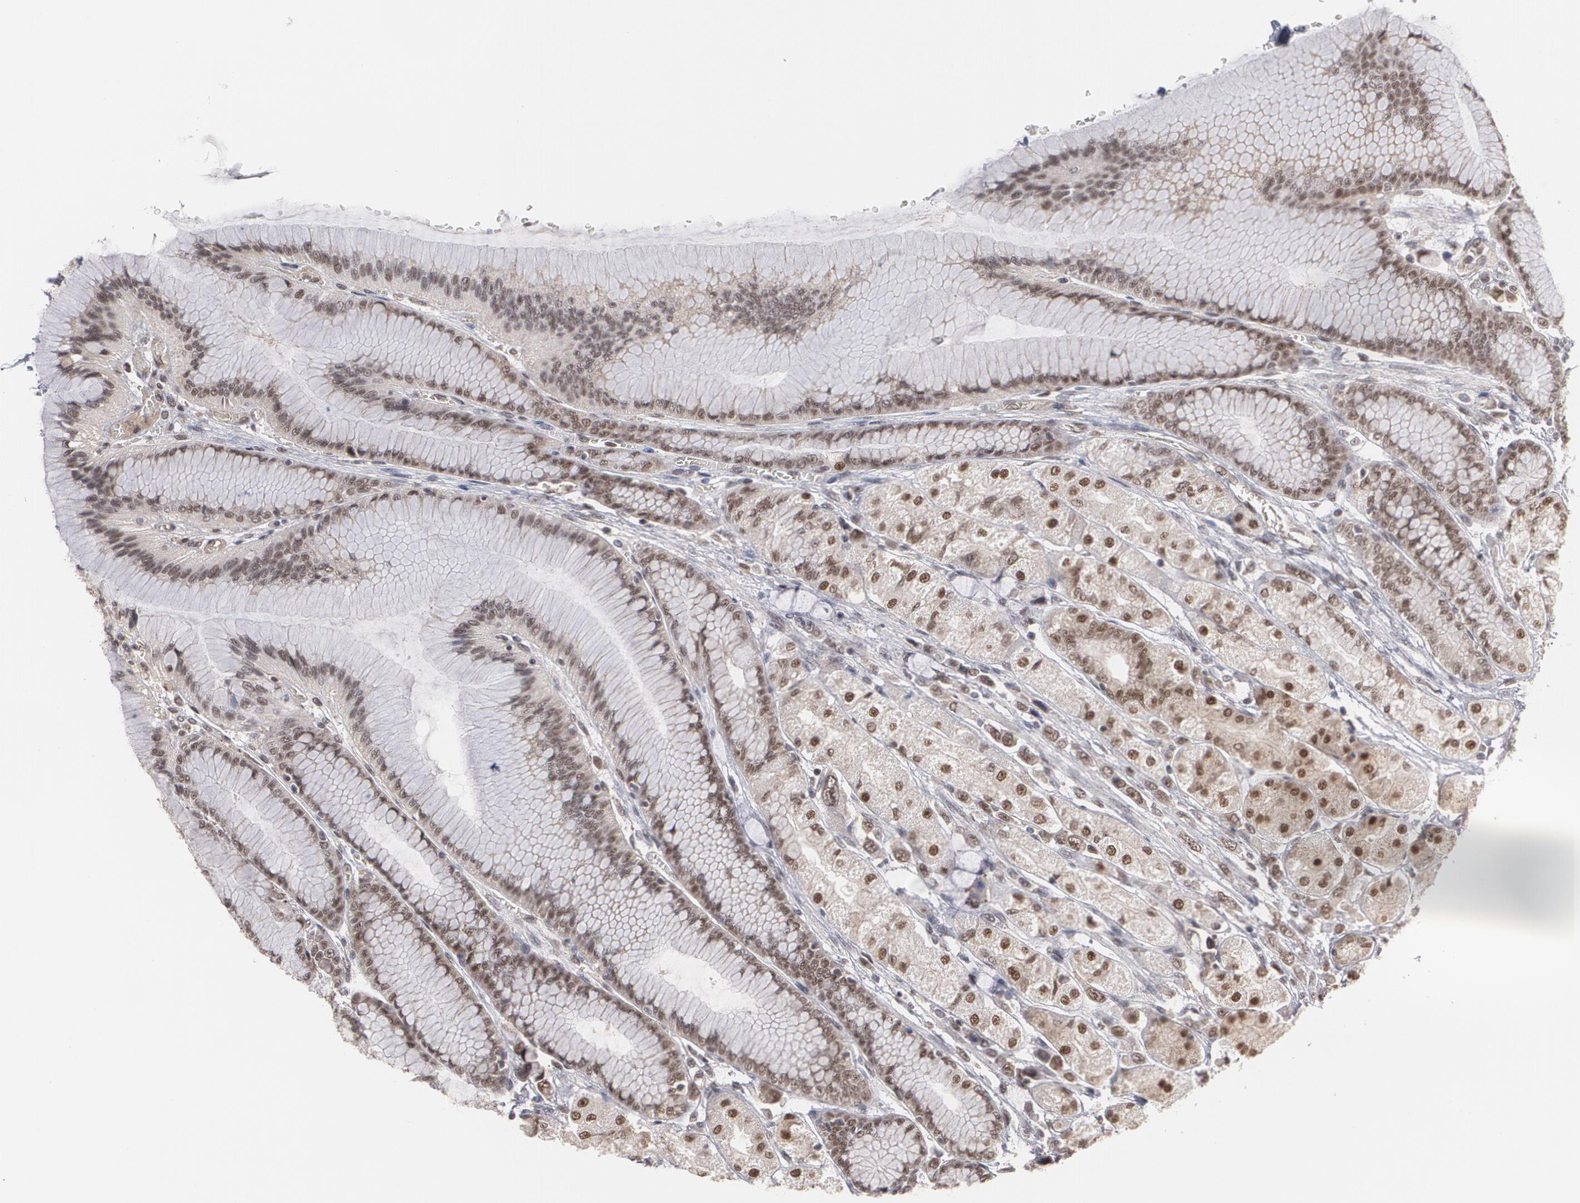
{"staining": {"intensity": "moderate", "quantity": ">75%", "location": "nuclear"}, "tissue": "stomach", "cell_type": "Glandular cells", "image_type": "normal", "snomed": [{"axis": "morphology", "description": "Normal tissue, NOS"}, {"axis": "morphology", "description": "Adenocarcinoma, NOS"}, {"axis": "topography", "description": "Stomach"}, {"axis": "topography", "description": "Stomach, lower"}], "caption": "High-power microscopy captured an IHC image of unremarkable stomach, revealing moderate nuclear expression in about >75% of glandular cells.", "gene": "INTS6L", "patient": {"sex": "female", "age": 65}}